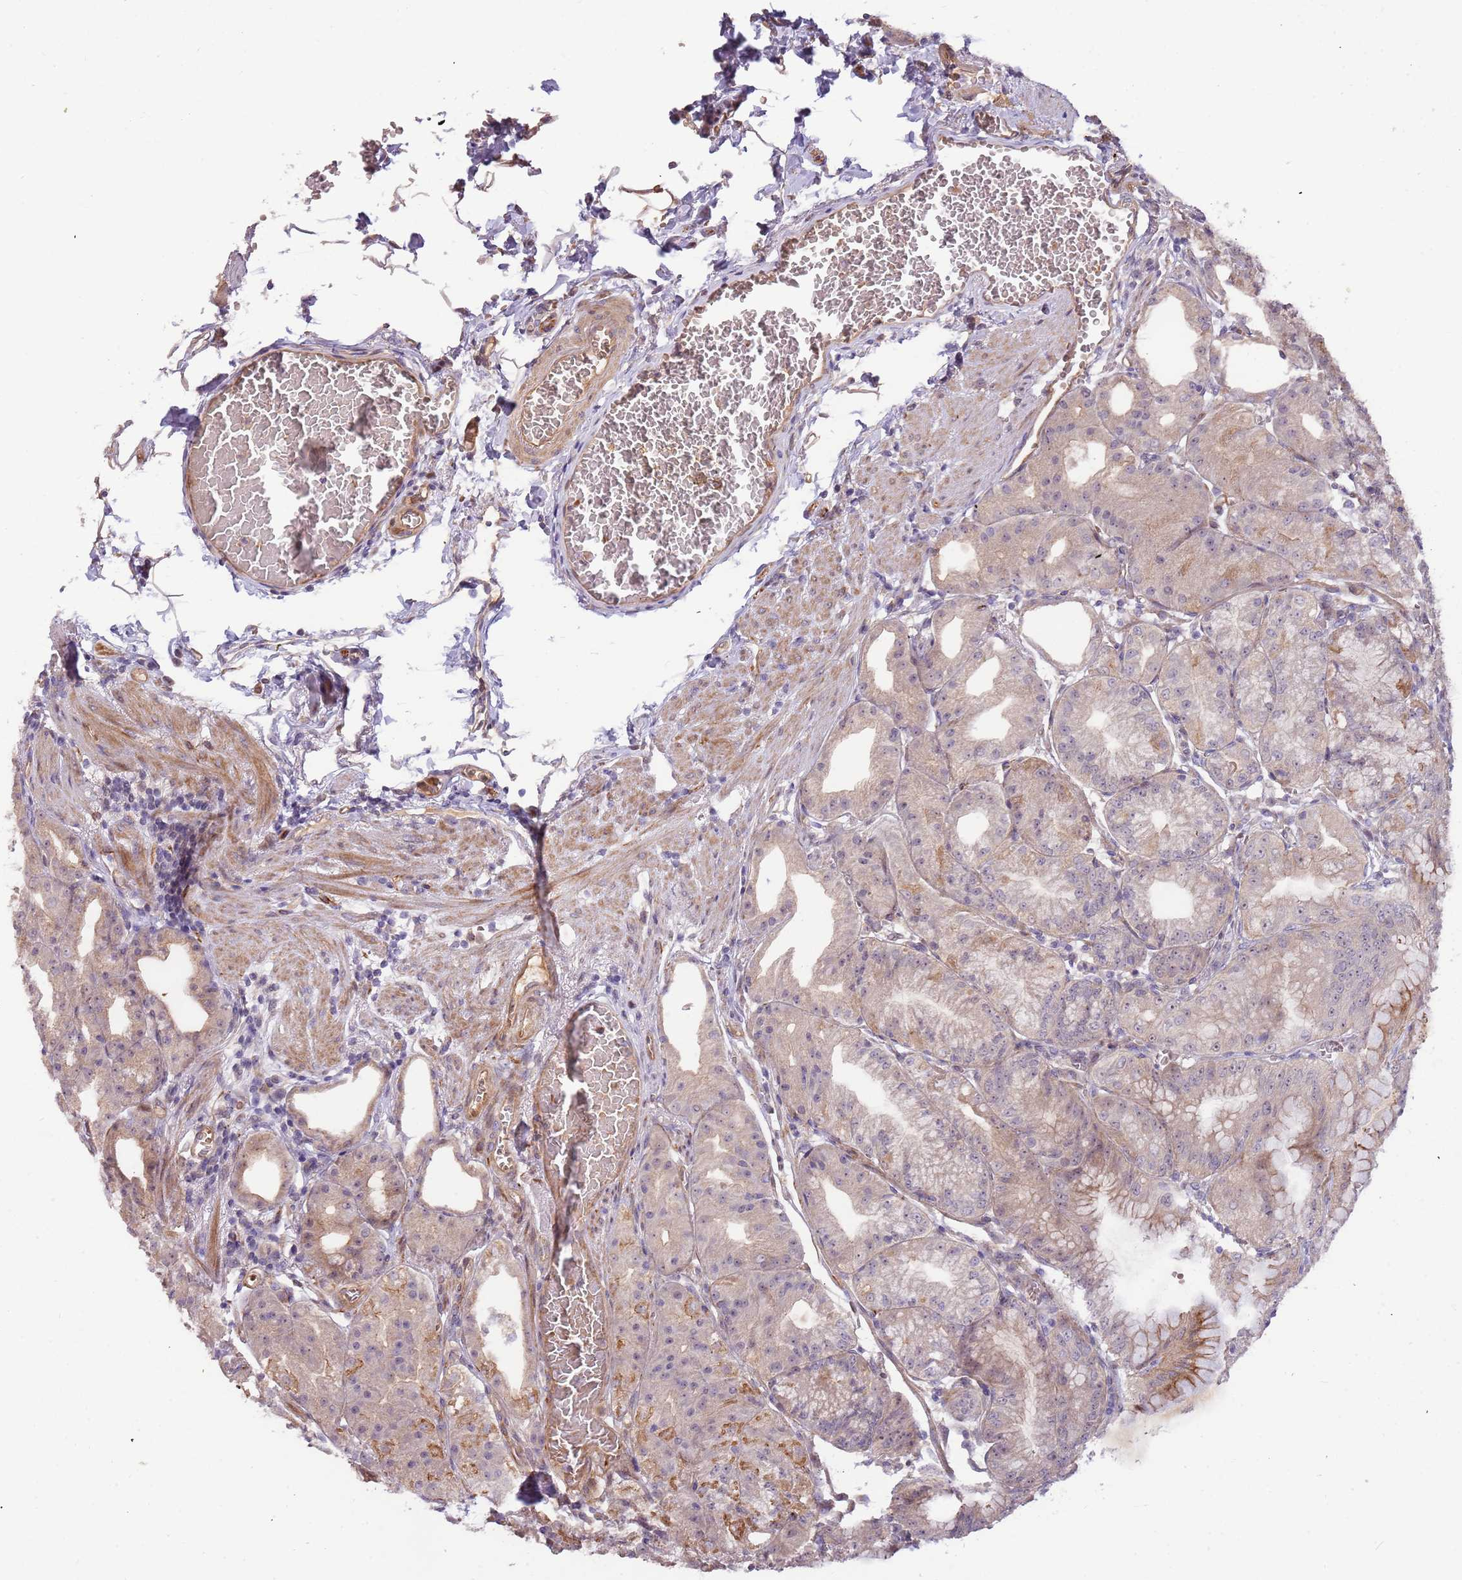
{"staining": {"intensity": "moderate", "quantity": ">75%", "location": "cytoplasmic/membranous,nuclear"}, "tissue": "stomach", "cell_type": "Glandular cells", "image_type": "normal", "snomed": [{"axis": "morphology", "description": "Normal tissue, NOS"}, {"axis": "topography", "description": "Stomach, upper"}, {"axis": "topography", "description": "Stomach, lower"}], "caption": "Approximately >75% of glandular cells in unremarkable stomach show moderate cytoplasmic/membranous,nuclear protein staining as visualized by brown immunohistochemical staining.", "gene": "TRAPPC6B", "patient": {"sex": "male", "age": 71}}